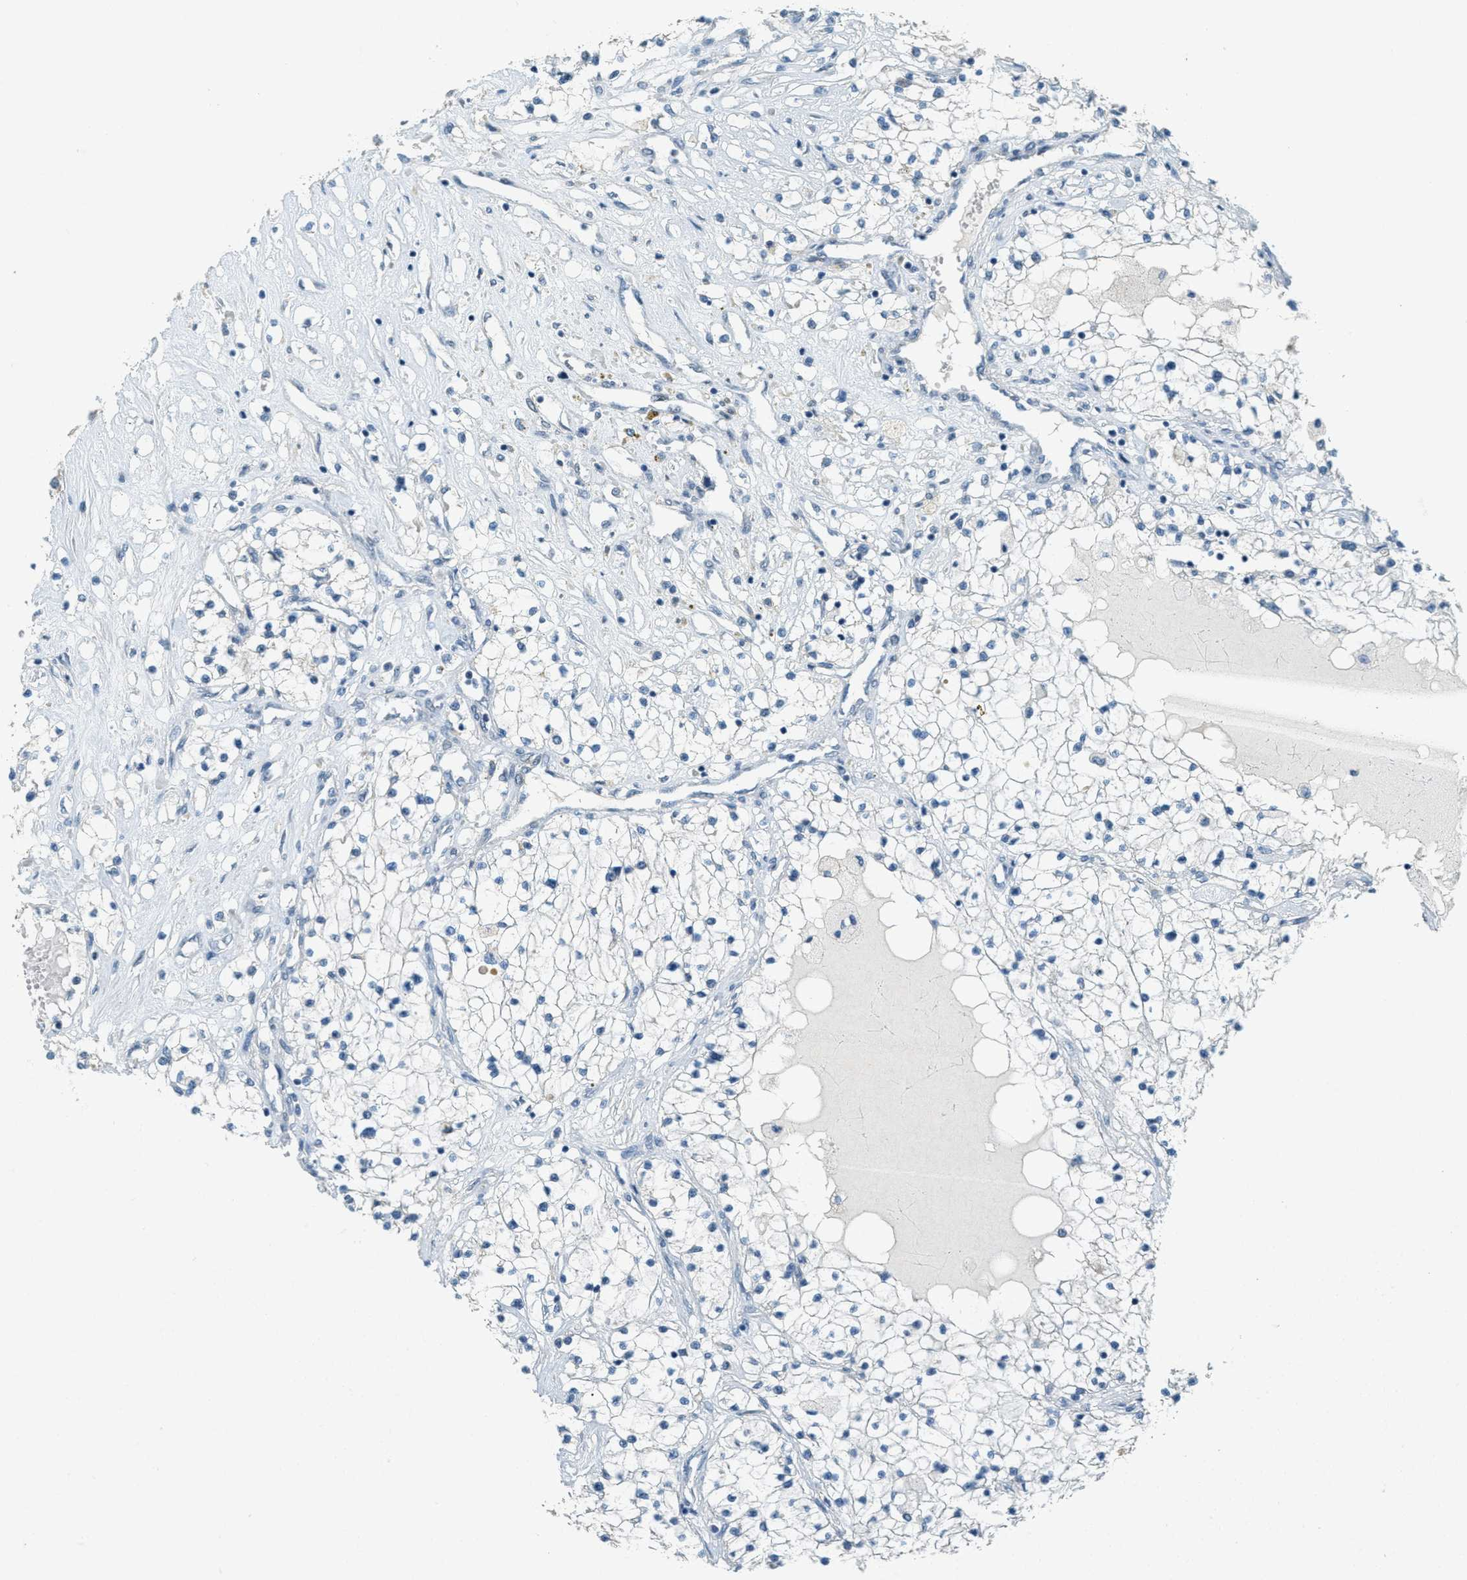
{"staining": {"intensity": "negative", "quantity": "none", "location": "none"}, "tissue": "renal cancer", "cell_type": "Tumor cells", "image_type": "cancer", "snomed": [{"axis": "morphology", "description": "Adenocarcinoma, NOS"}, {"axis": "topography", "description": "Kidney"}], "caption": "IHC image of neoplastic tissue: human renal cancer (adenocarcinoma) stained with DAB (3,3'-diaminobenzidine) reveals no significant protein staining in tumor cells.", "gene": "TCF3", "patient": {"sex": "male", "age": 68}}